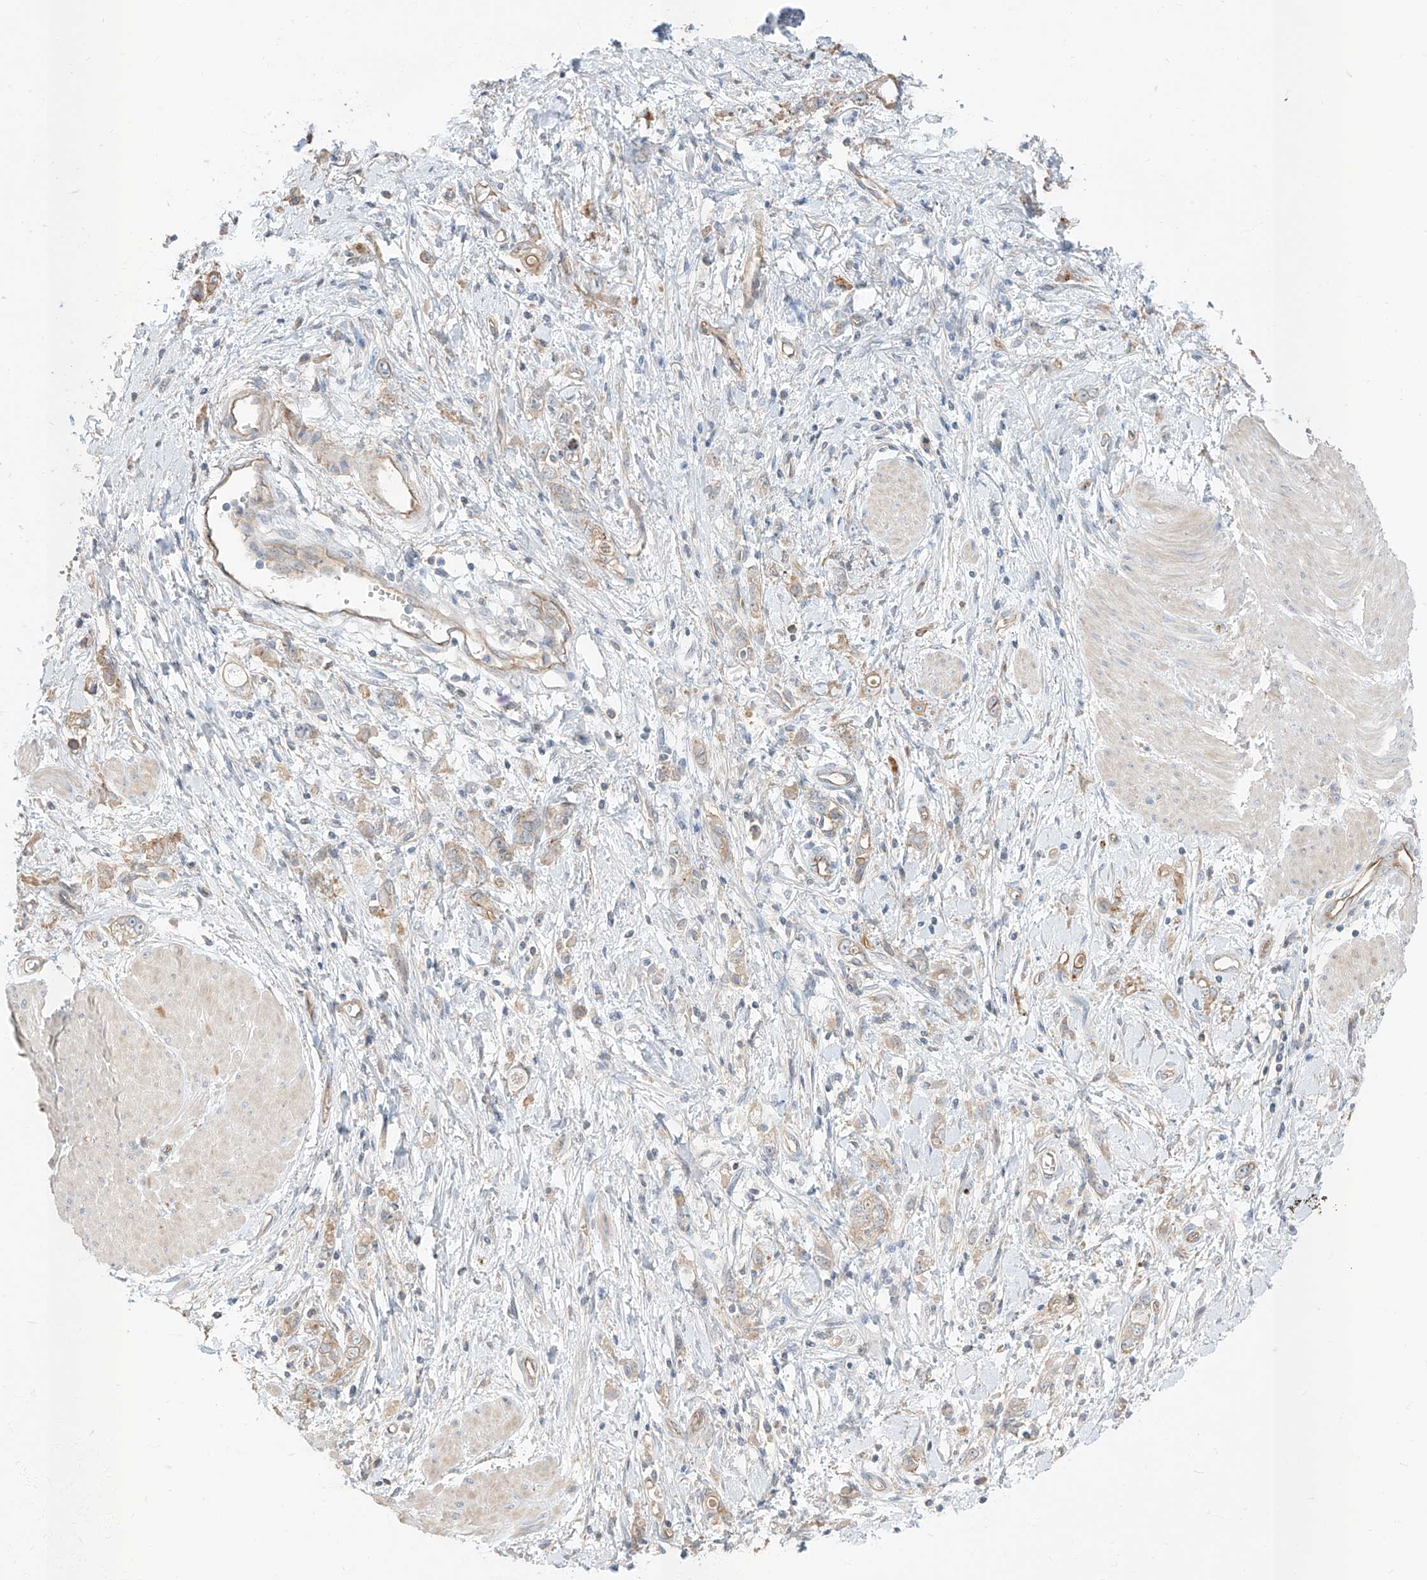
{"staining": {"intensity": "weak", "quantity": "<25%", "location": "cytoplasmic/membranous"}, "tissue": "stomach cancer", "cell_type": "Tumor cells", "image_type": "cancer", "snomed": [{"axis": "morphology", "description": "Adenocarcinoma, NOS"}, {"axis": "topography", "description": "Stomach"}], "caption": "High power microscopy histopathology image of an immunohistochemistry (IHC) micrograph of adenocarcinoma (stomach), revealing no significant expression in tumor cells.", "gene": "EPHX4", "patient": {"sex": "female", "age": 76}}